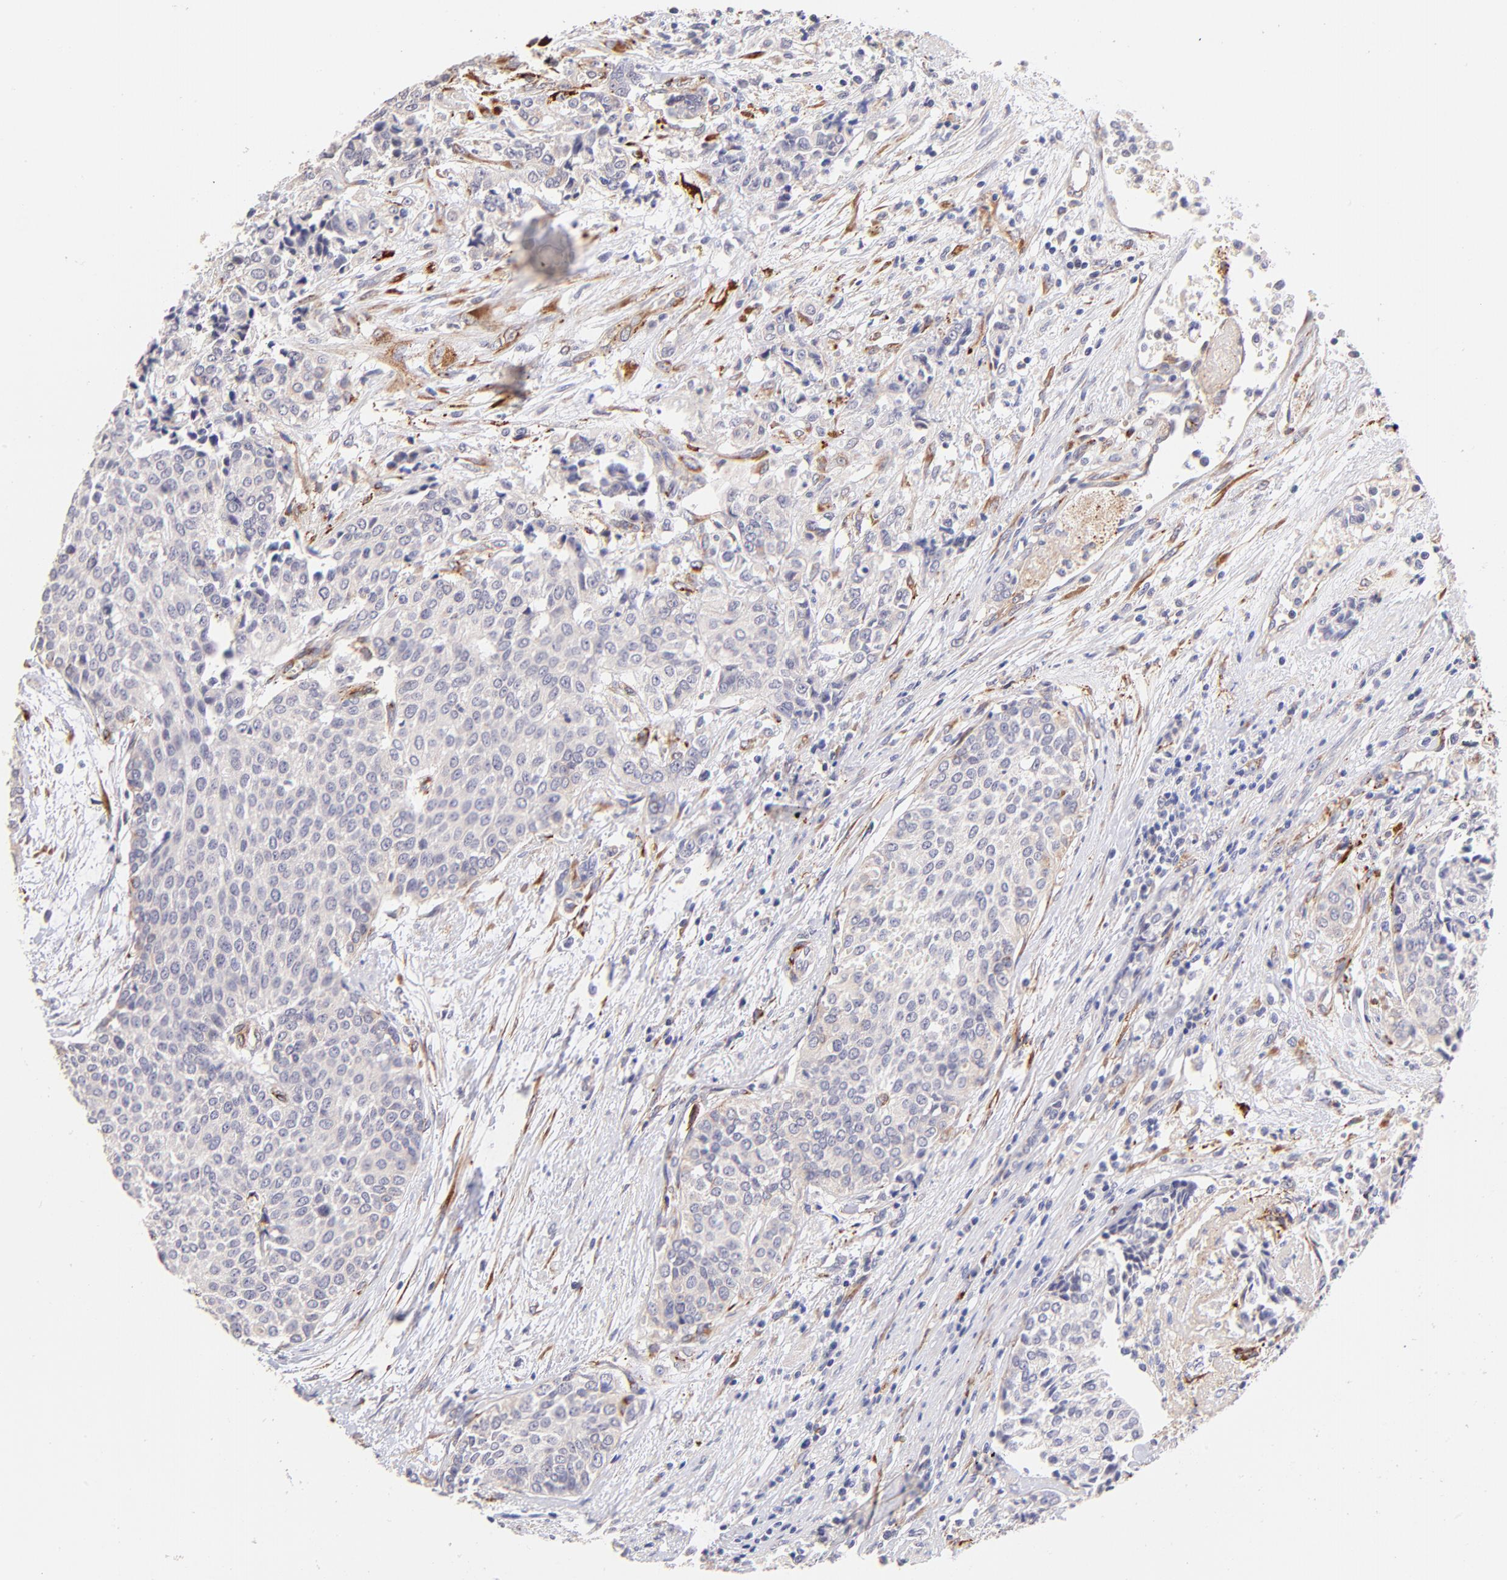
{"staining": {"intensity": "negative", "quantity": "none", "location": "none"}, "tissue": "urothelial cancer", "cell_type": "Tumor cells", "image_type": "cancer", "snomed": [{"axis": "morphology", "description": "Urothelial carcinoma, Low grade"}, {"axis": "topography", "description": "Urinary bladder"}], "caption": "Urothelial cancer stained for a protein using IHC displays no expression tumor cells.", "gene": "SPARC", "patient": {"sex": "female", "age": 73}}